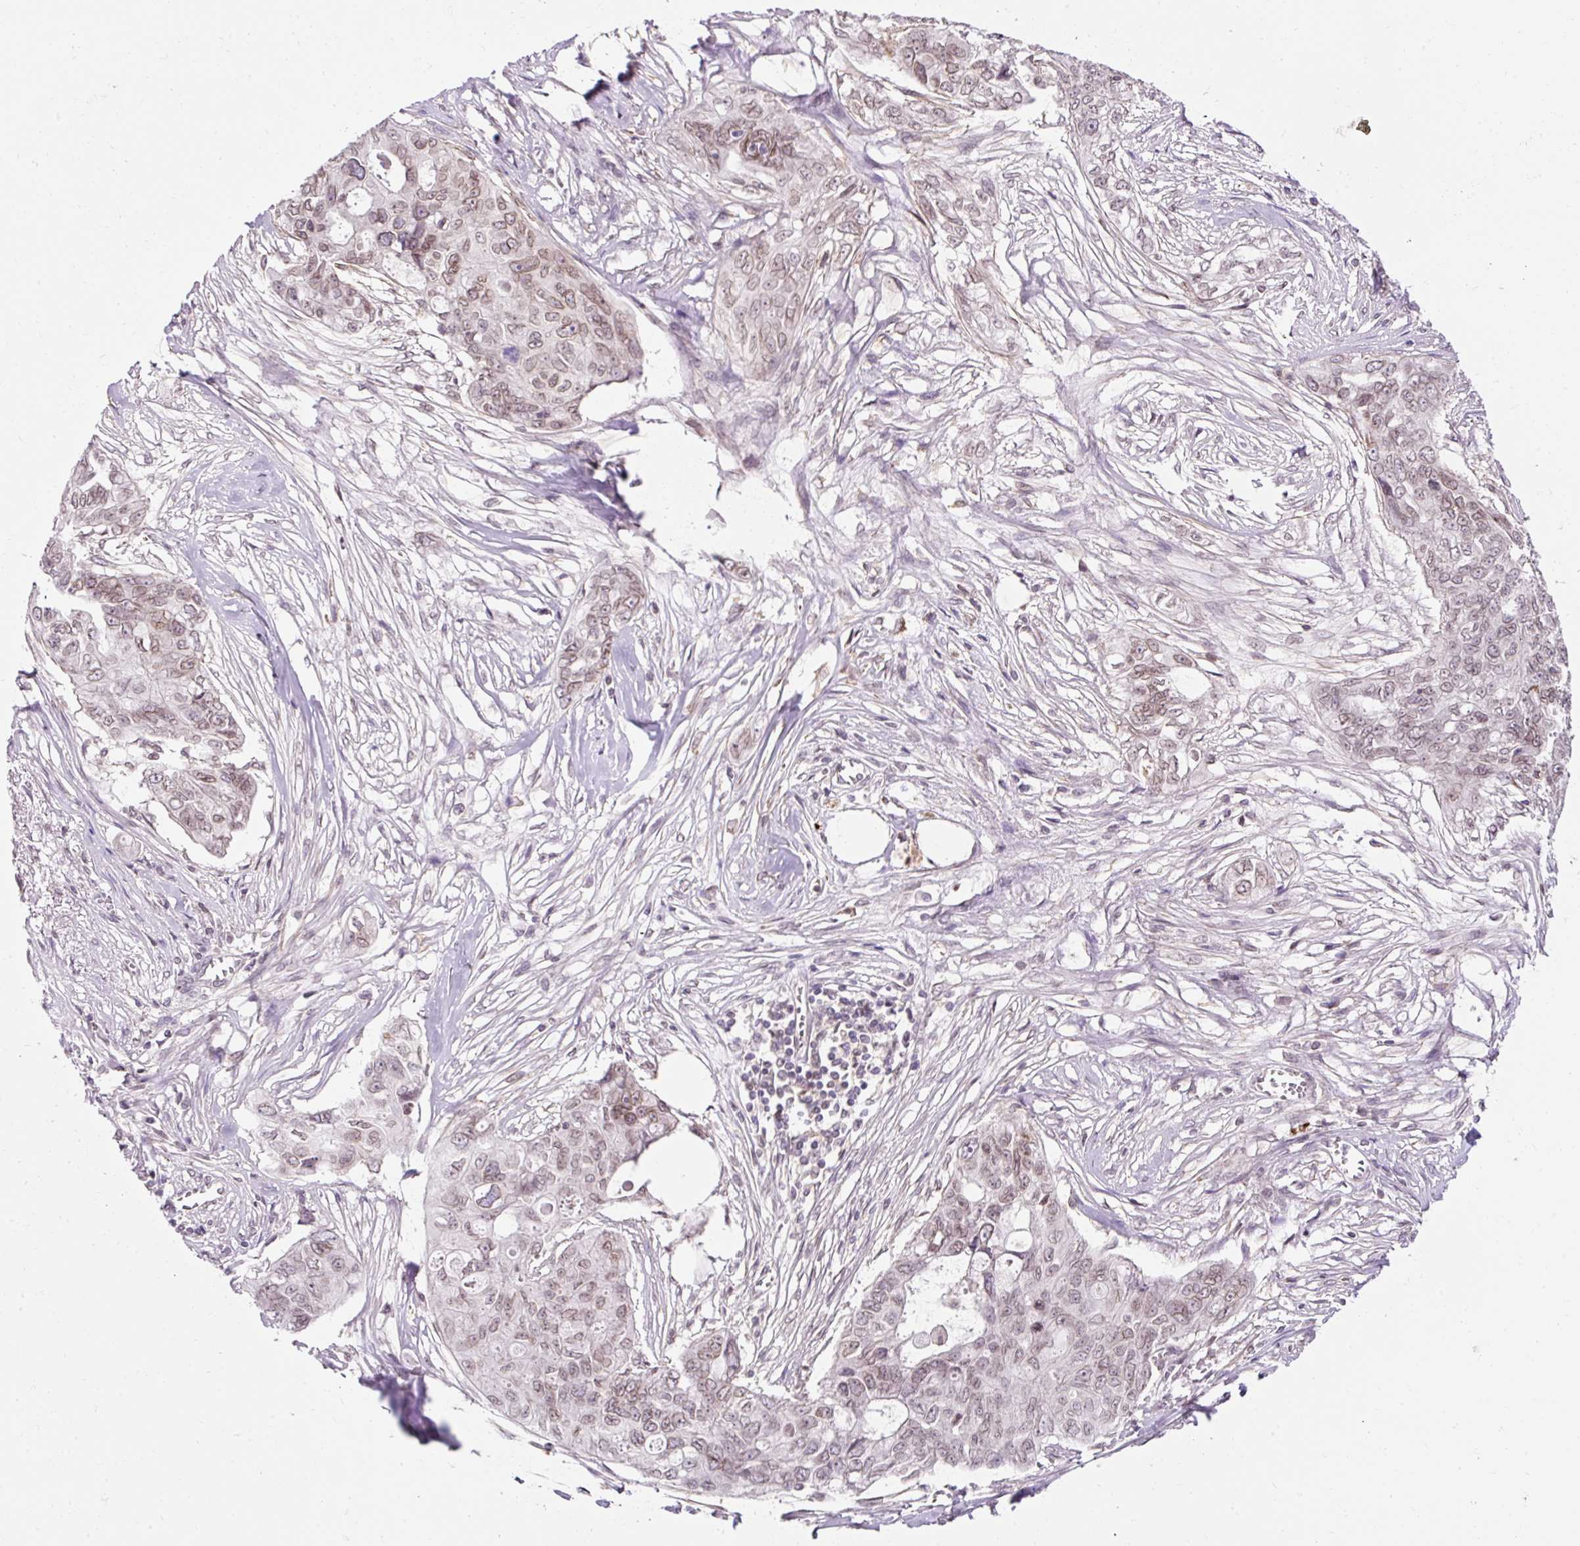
{"staining": {"intensity": "weak", "quantity": ">75%", "location": "cytoplasmic/membranous,nuclear"}, "tissue": "ovarian cancer", "cell_type": "Tumor cells", "image_type": "cancer", "snomed": [{"axis": "morphology", "description": "Carcinoma, endometroid"}, {"axis": "topography", "description": "Ovary"}], "caption": "Protein staining displays weak cytoplasmic/membranous and nuclear positivity in about >75% of tumor cells in ovarian cancer. The staining was performed using DAB (3,3'-diaminobenzidine), with brown indicating positive protein expression. Nuclei are stained blue with hematoxylin.", "gene": "ZNF610", "patient": {"sex": "female", "age": 70}}